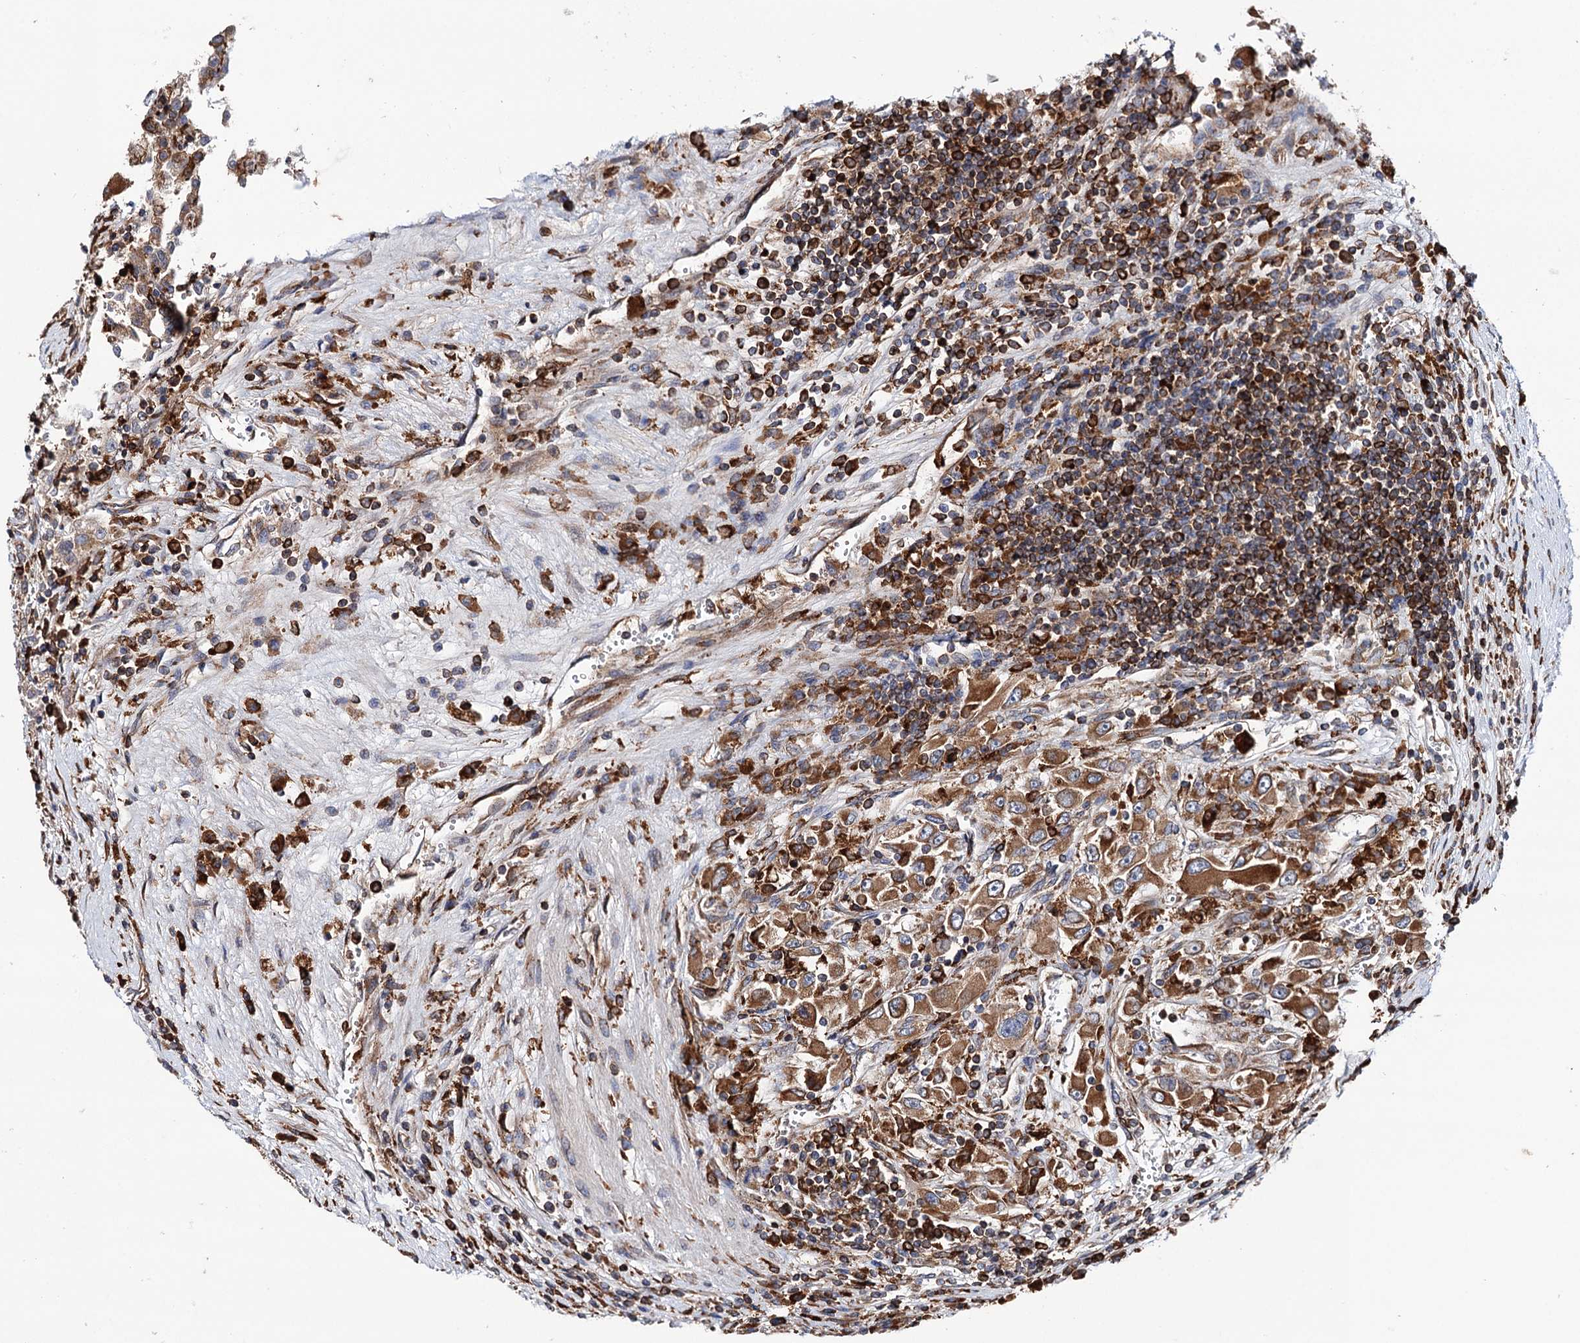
{"staining": {"intensity": "moderate", "quantity": ">75%", "location": "cytoplasmic/membranous"}, "tissue": "renal cancer", "cell_type": "Tumor cells", "image_type": "cancer", "snomed": [{"axis": "morphology", "description": "Adenocarcinoma, NOS"}, {"axis": "topography", "description": "Kidney"}], "caption": "Immunohistochemical staining of adenocarcinoma (renal) exhibits medium levels of moderate cytoplasmic/membranous expression in approximately >75% of tumor cells.", "gene": "ERP29", "patient": {"sex": "female", "age": 52}}